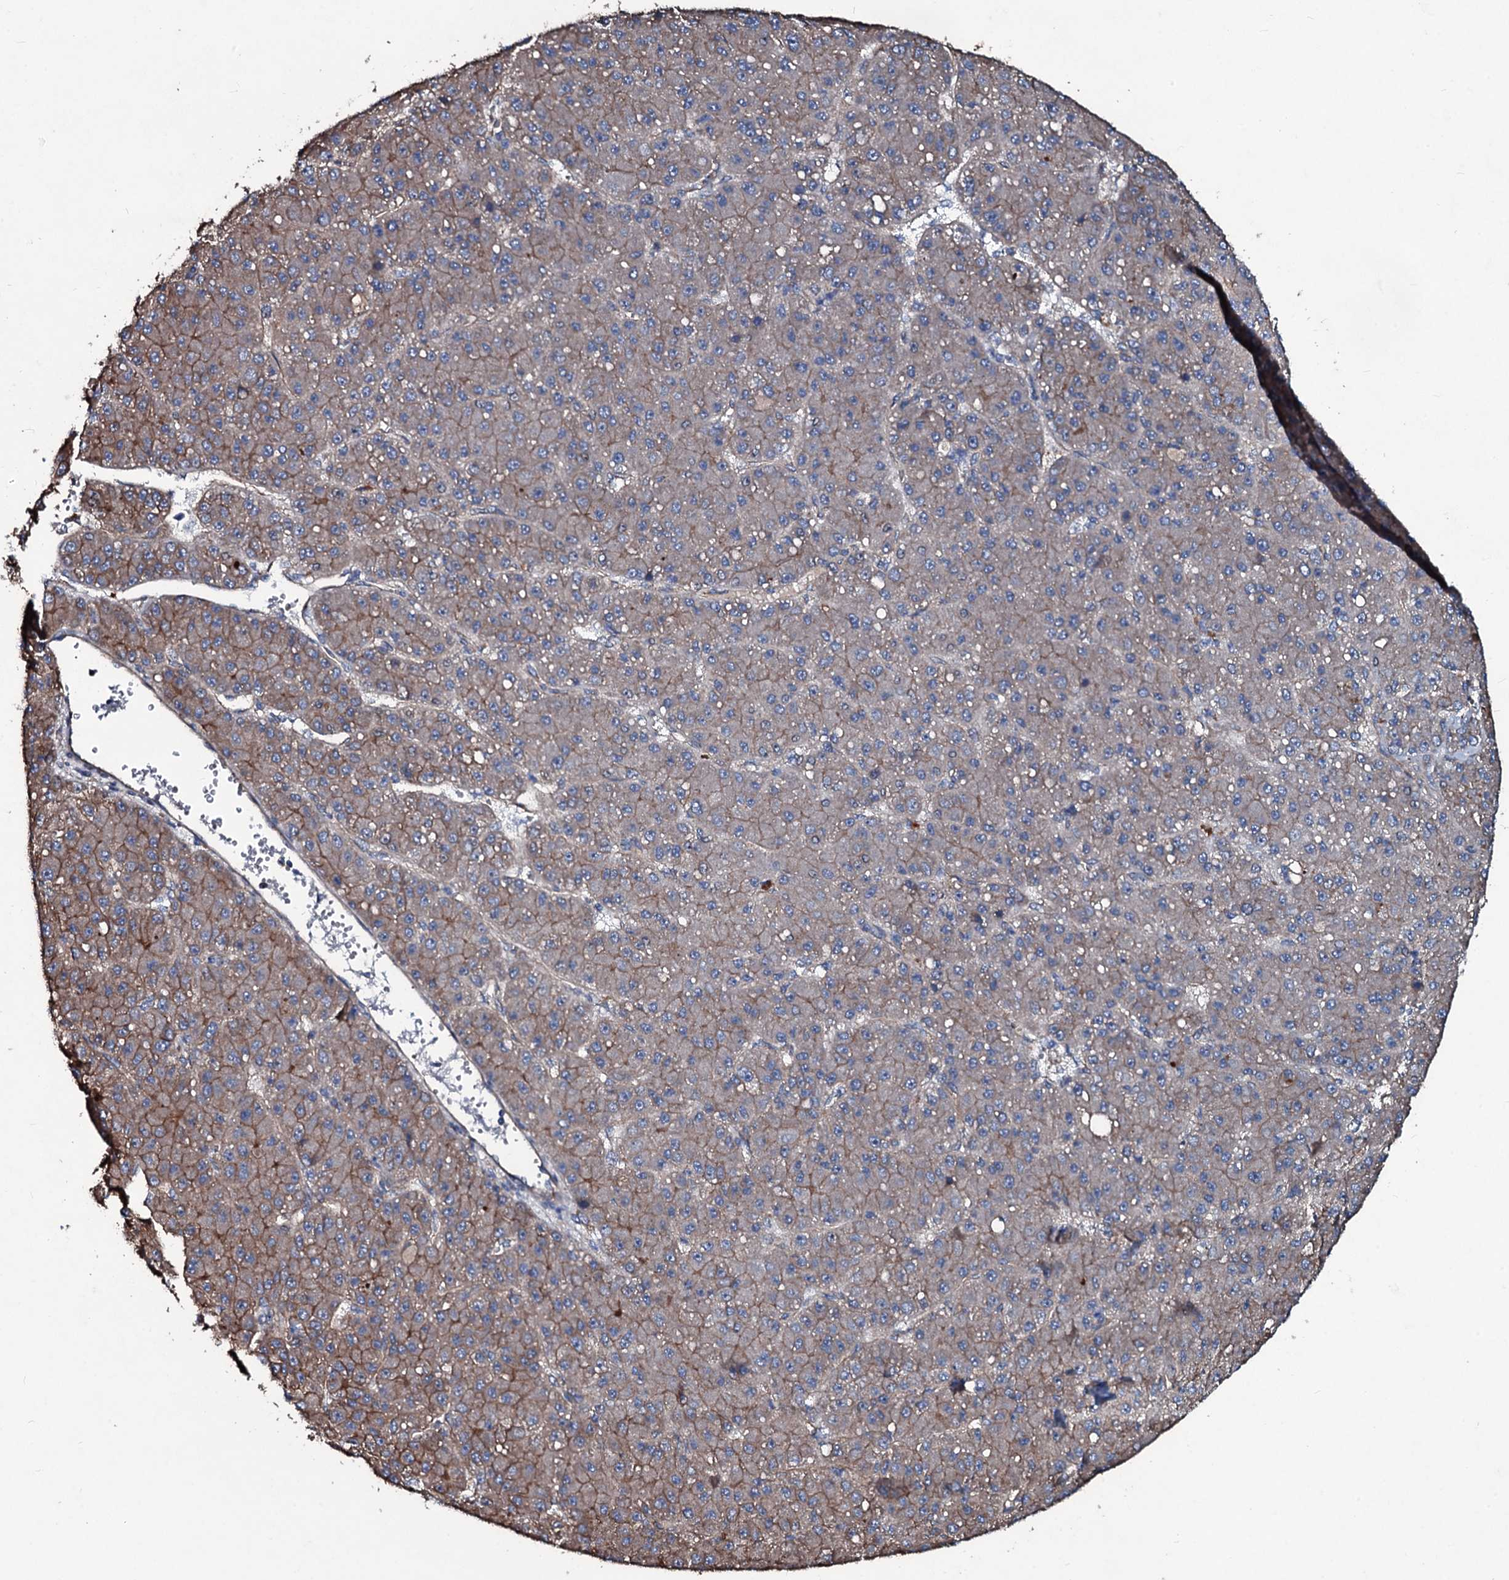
{"staining": {"intensity": "moderate", "quantity": "<25%", "location": "cytoplasmic/membranous"}, "tissue": "liver cancer", "cell_type": "Tumor cells", "image_type": "cancer", "snomed": [{"axis": "morphology", "description": "Carcinoma, Hepatocellular, NOS"}, {"axis": "topography", "description": "Liver"}], "caption": "Immunohistochemical staining of human liver hepatocellular carcinoma displays low levels of moderate cytoplasmic/membranous protein staining in approximately <25% of tumor cells.", "gene": "DMAC2", "patient": {"sex": "male", "age": 67}}